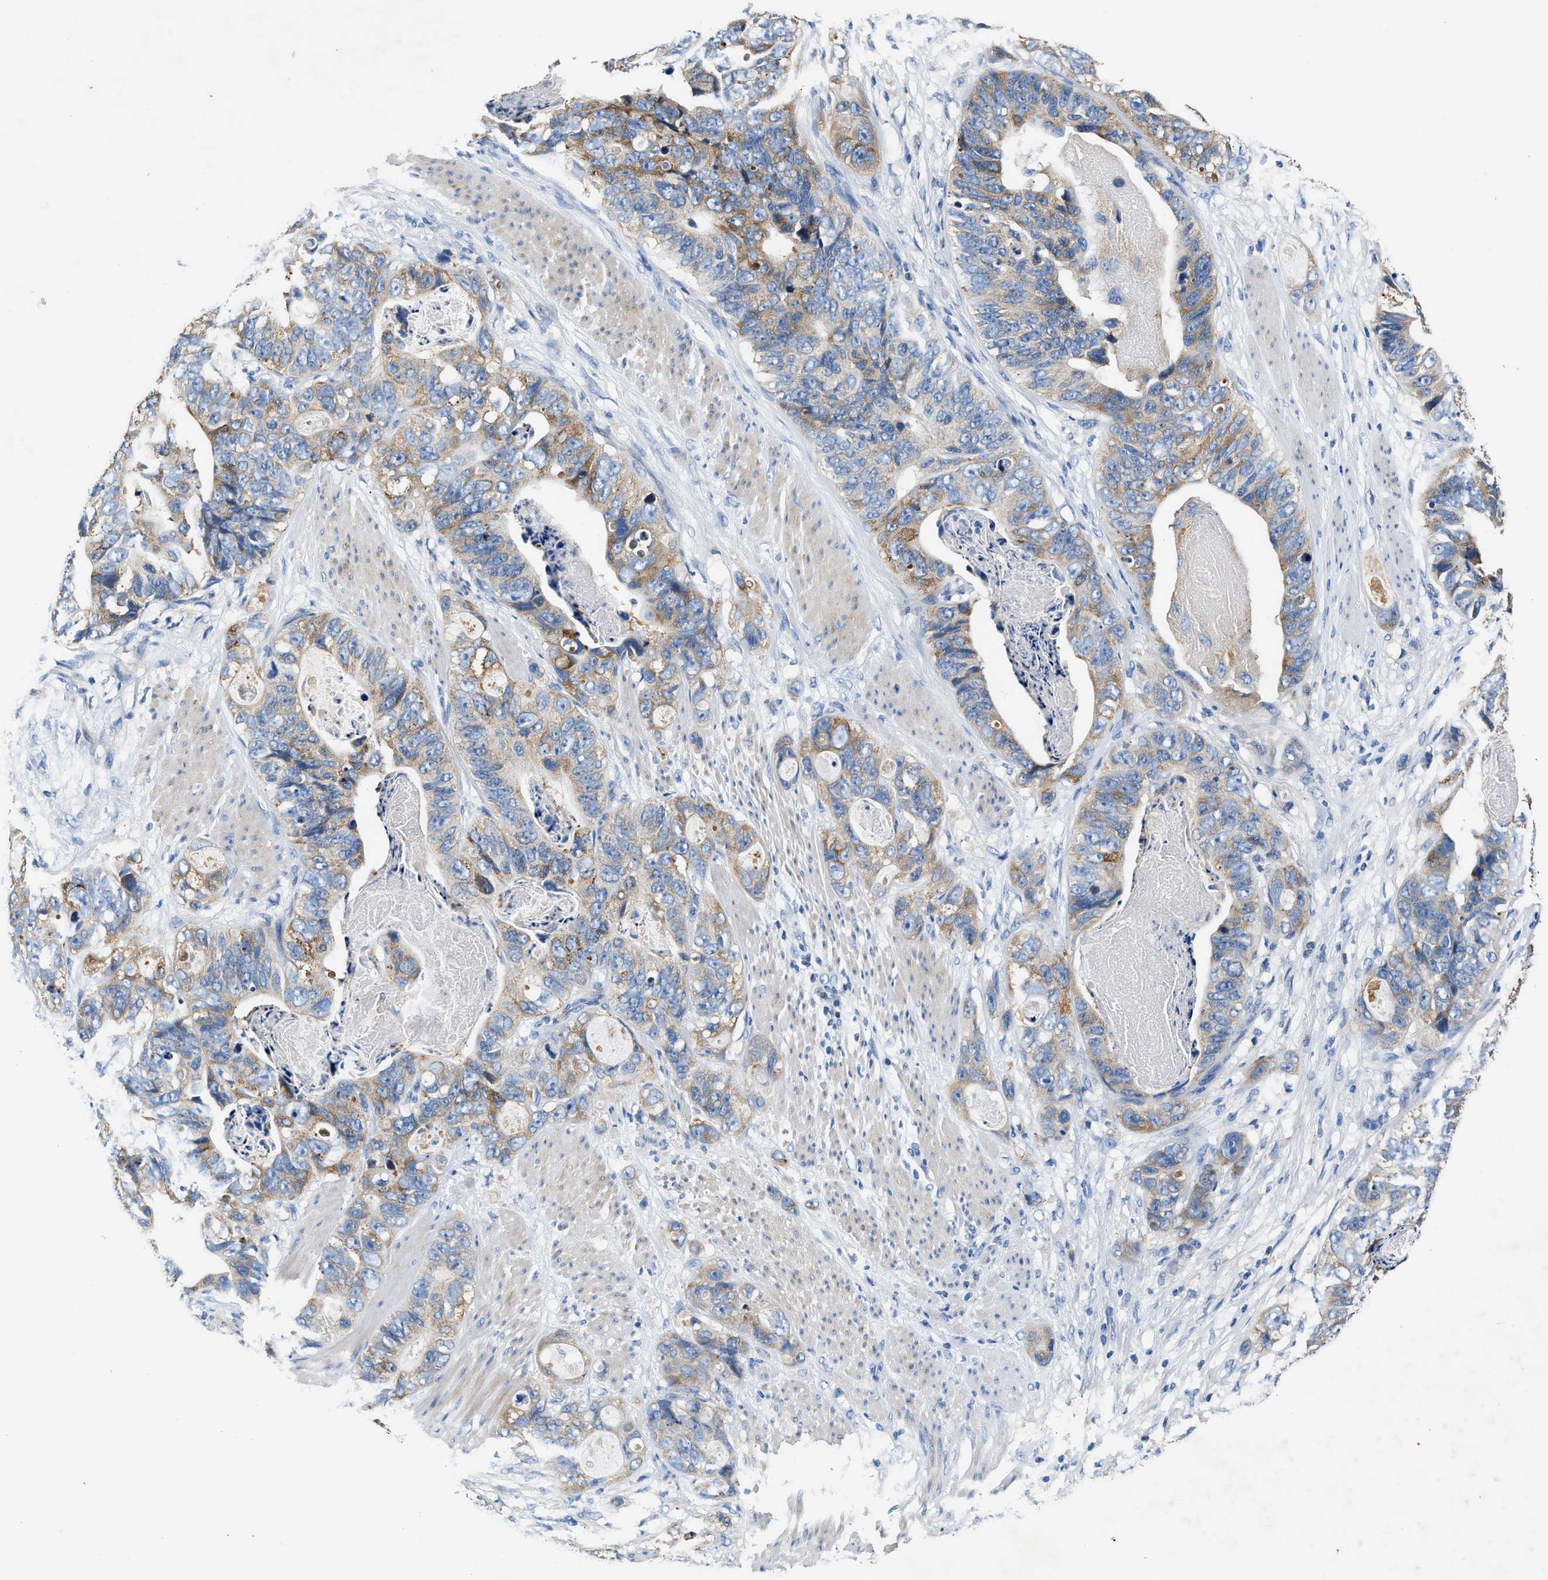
{"staining": {"intensity": "weak", "quantity": "25%-75%", "location": "cytoplasmic/membranous"}, "tissue": "stomach cancer", "cell_type": "Tumor cells", "image_type": "cancer", "snomed": [{"axis": "morphology", "description": "Adenocarcinoma, NOS"}, {"axis": "topography", "description": "Stomach"}], "caption": "The immunohistochemical stain labels weak cytoplasmic/membranous expression in tumor cells of stomach adenocarcinoma tissue.", "gene": "TUT7", "patient": {"sex": "female", "age": 89}}